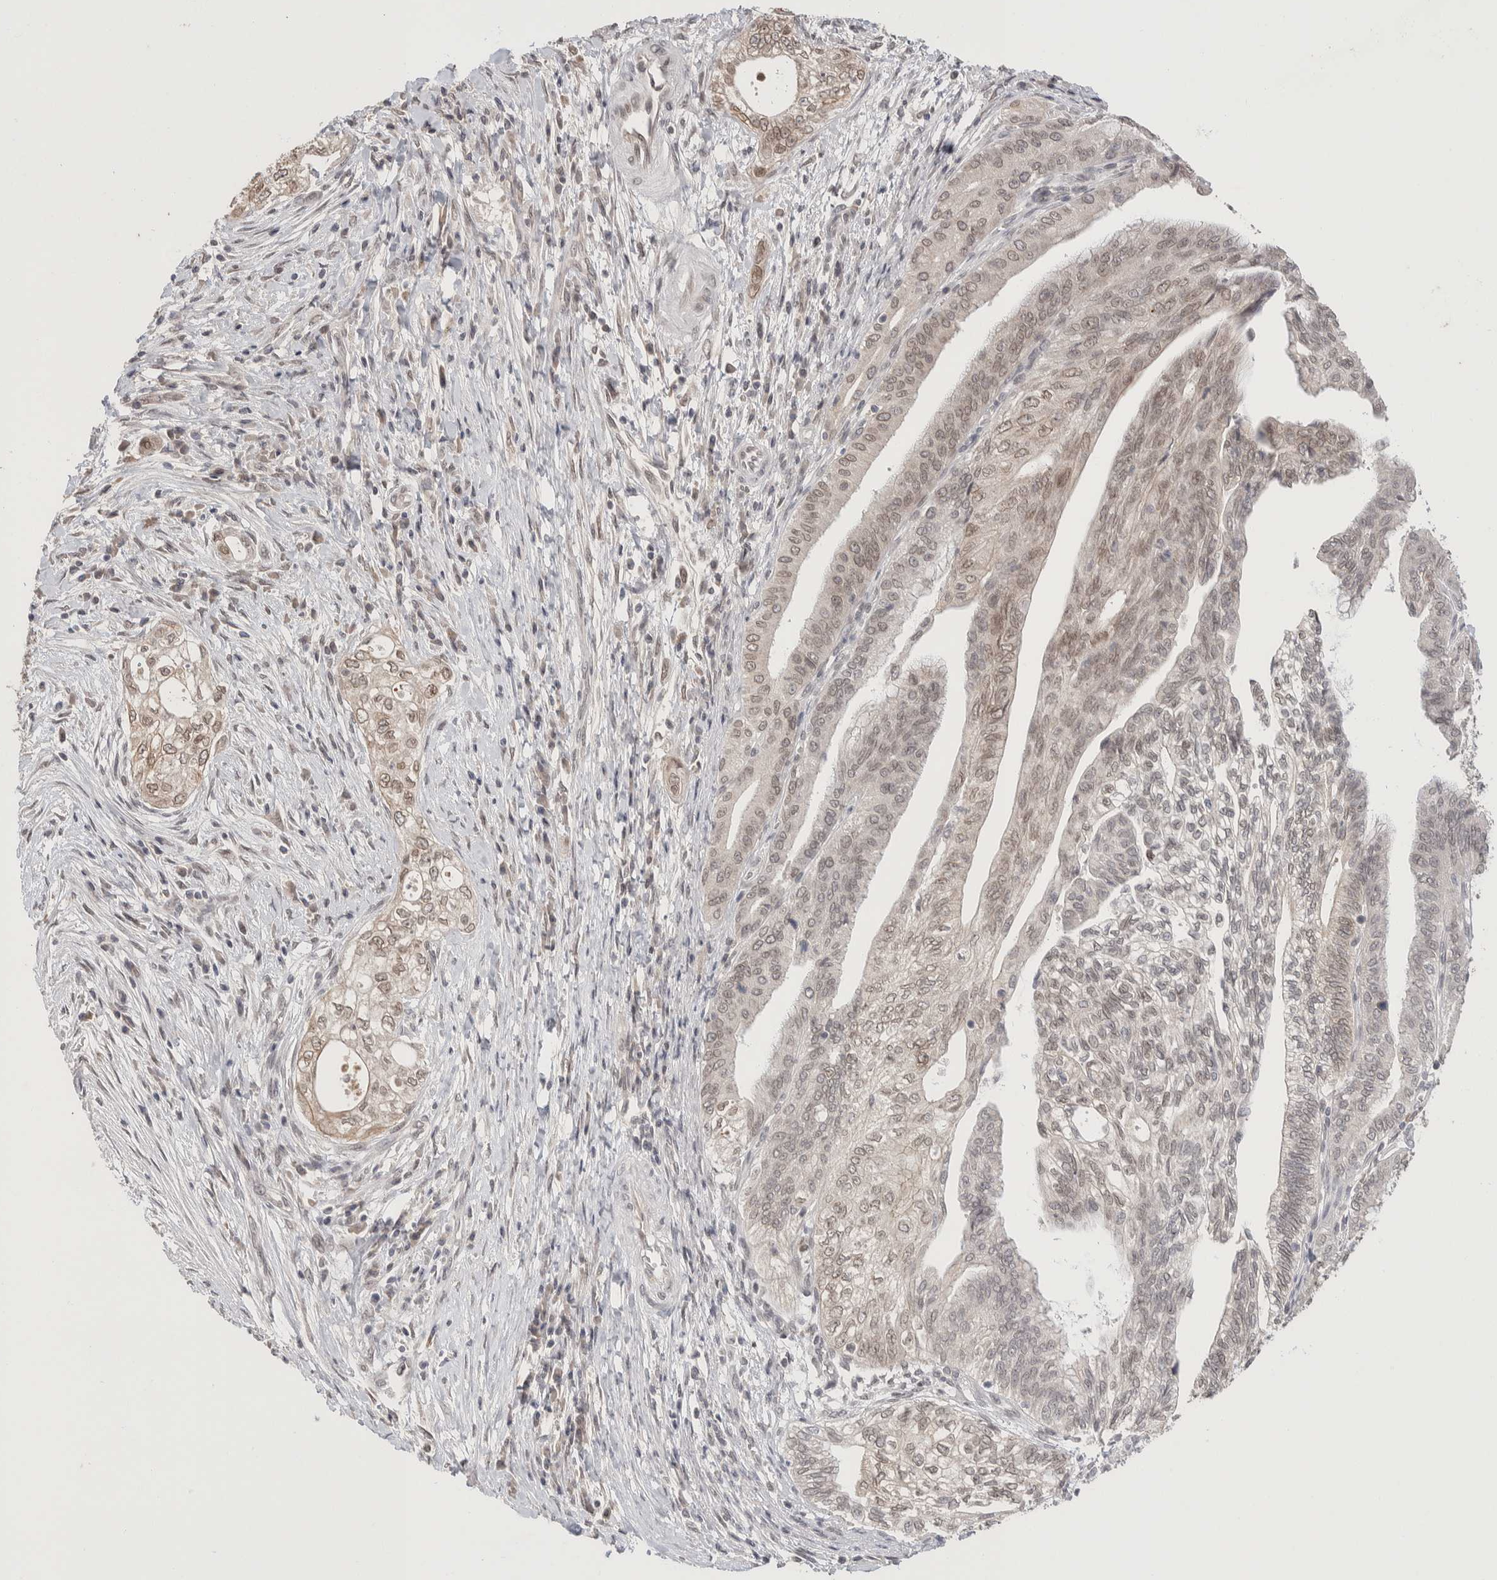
{"staining": {"intensity": "weak", "quantity": ">75%", "location": "cytoplasmic/membranous,nuclear"}, "tissue": "pancreatic cancer", "cell_type": "Tumor cells", "image_type": "cancer", "snomed": [{"axis": "morphology", "description": "Adenocarcinoma, NOS"}, {"axis": "topography", "description": "Pancreas"}], "caption": "This is an image of IHC staining of pancreatic cancer (adenocarcinoma), which shows weak expression in the cytoplasmic/membranous and nuclear of tumor cells.", "gene": "CRAT", "patient": {"sex": "male", "age": 72}}